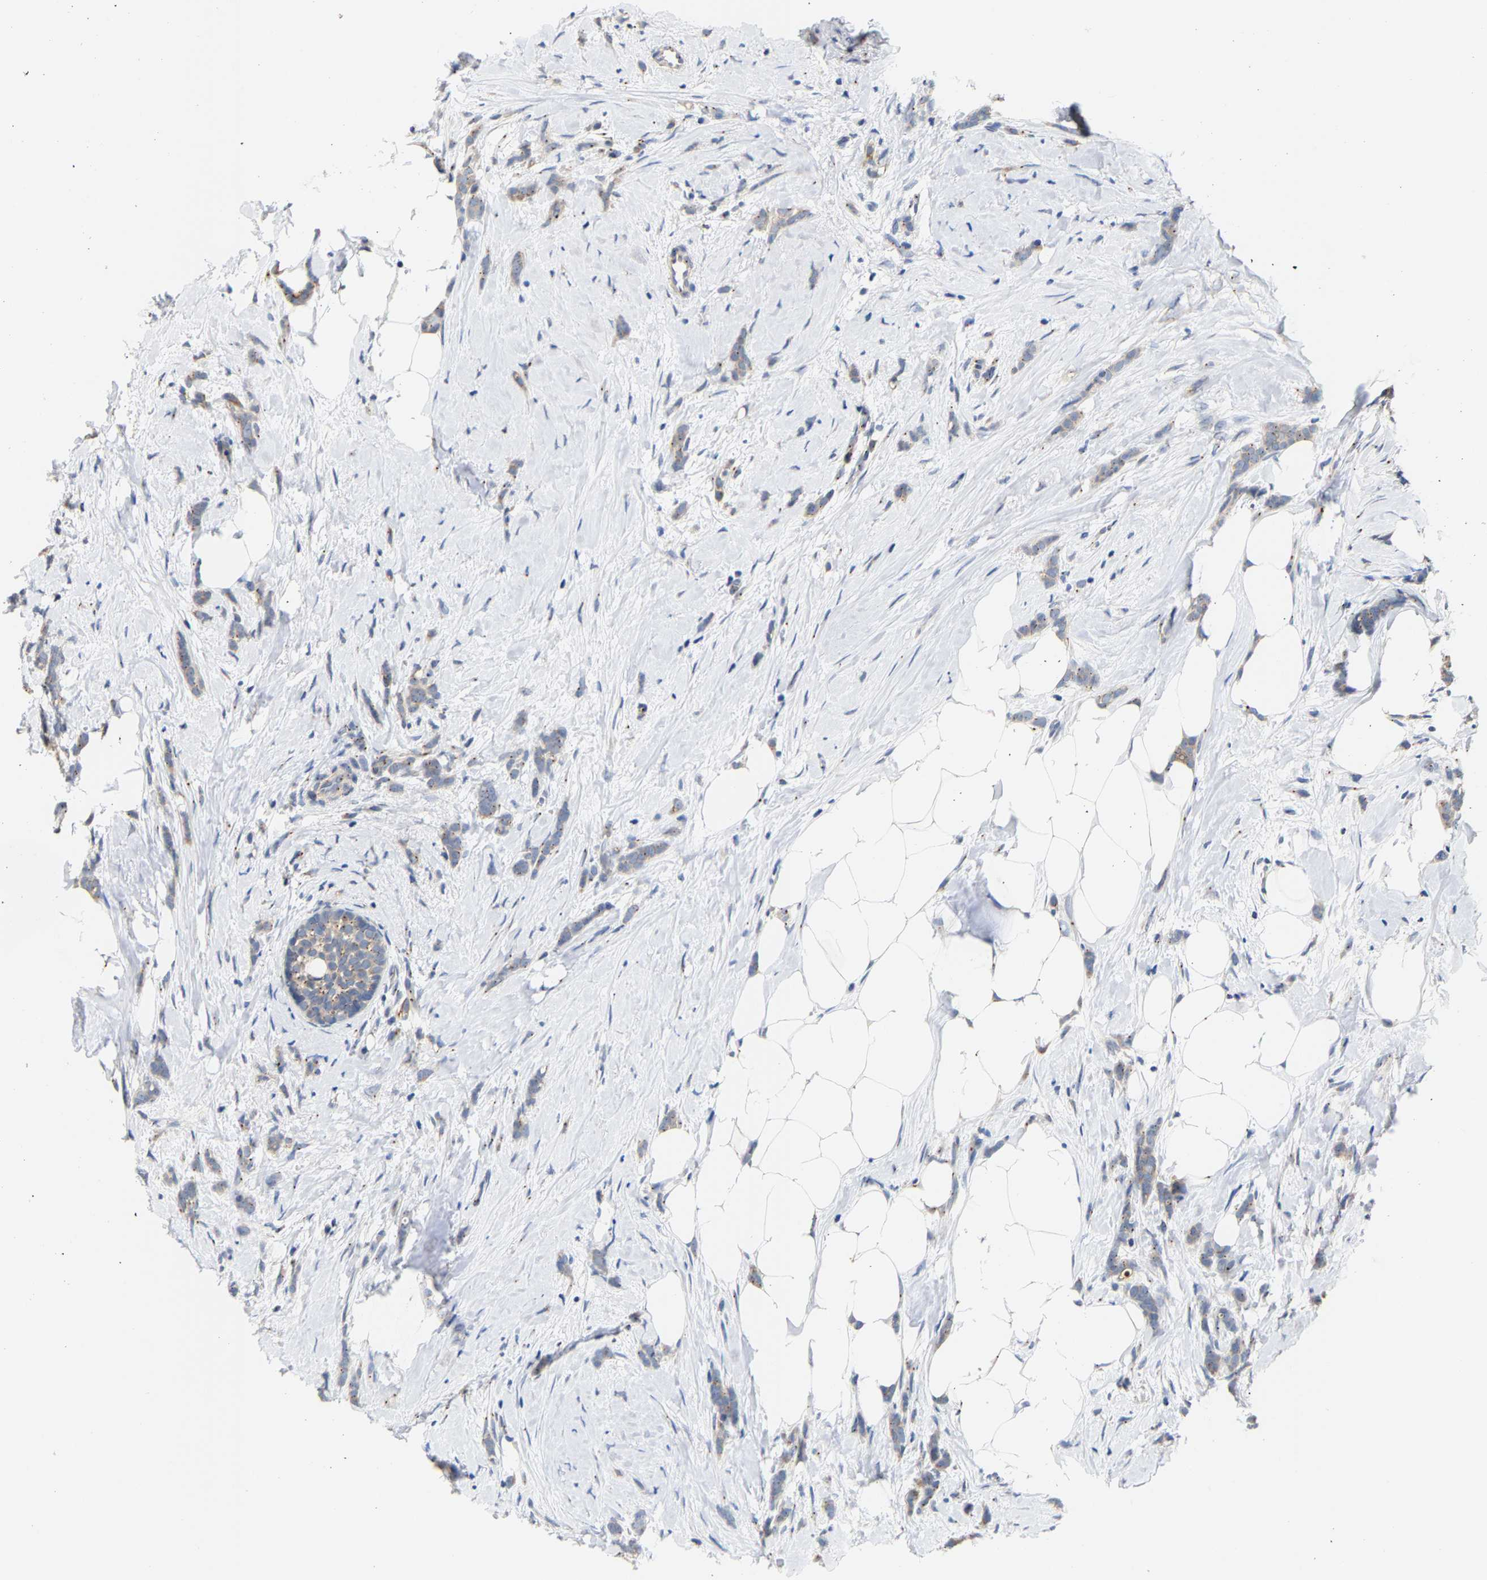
{"staining": {"intensity": "weak", "quantity": ">75%", "location": "cytoplasmic/membranous"}, "tissue": "breast cancer", "cell_type": "Tumor cells", "image_type": "cancer", "snomed": [{"axis": "morphology", "description": "Lobular carcinoma, in situ"}, {"axis": "morphology", "description": "Lobular carcinoma"}, {"axis": "topography", "description": "Breast"}], "caption": "Immunohistochemistry (IHC) micrograph of breast cancer (lobular carcinoma in situ) stained for a protein (brown), which demonstrates low levels of weak cytoplasmic/membranous expression in about >75% of tumor cells.", "gene": "PCNT", "patient": {"sex": "female", "age": 41}}